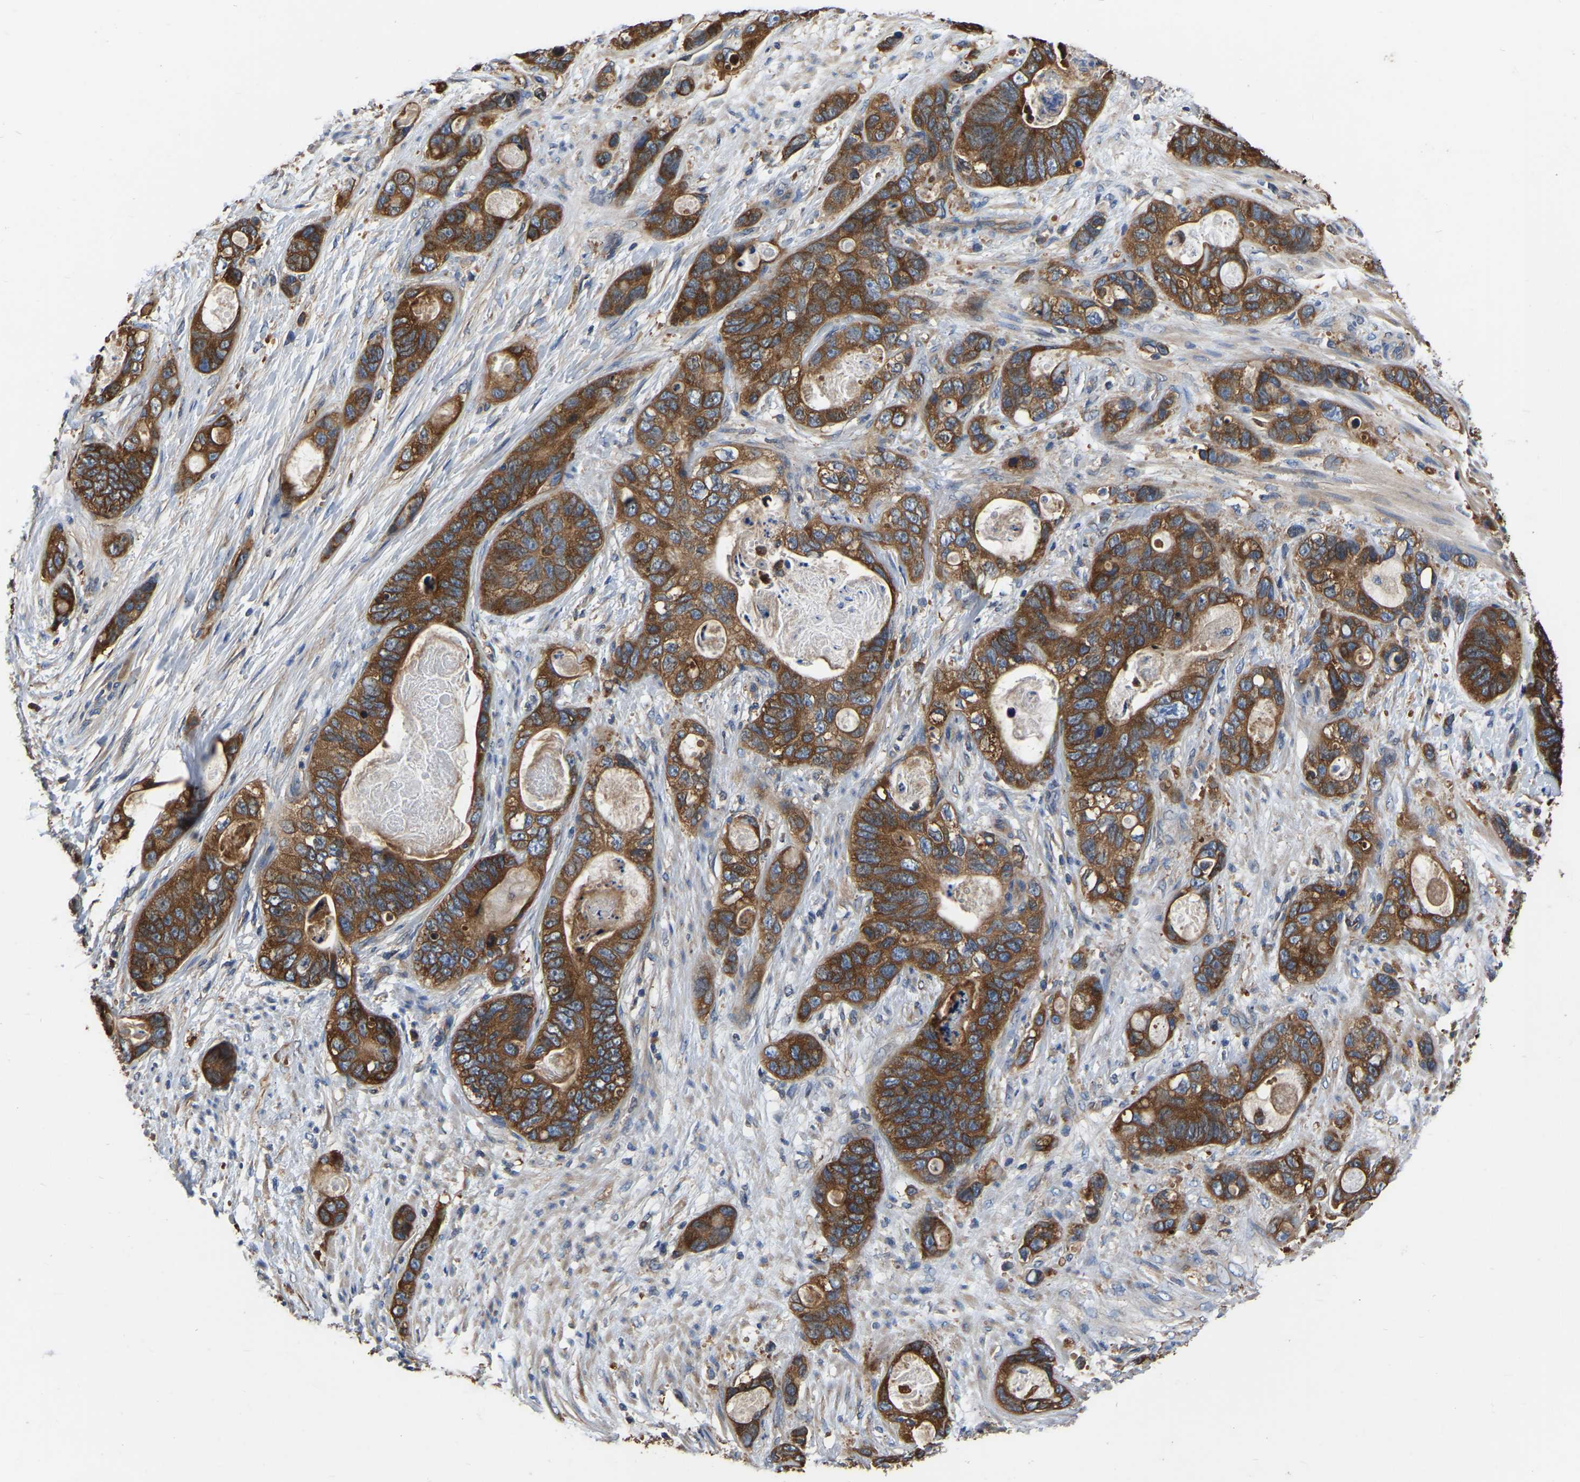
{"staining": {"intensity": "moderate", "quantity": ">75%", "location": "cytoplasmic/membranous"}, "tissue": "stomach cancer", "cell_type": "Tumor cells", "image_type": "cancer", "snomed": [{"axis": "morphology", "description": "Normal tissue, NOS"}, {"axis": "morphology", "description": "Adenocarcinoma, NOS"}, {"axis": "topography", "description": "Stomach"}], "caption": "A photomicrograph showing moderate cytoplasmic/membranous staining in about >75% of tumor cells in stomach adenocarcinoma, as visualized by brown immunohistochemical staining.", "gene": "GARS1", "patient": {"sex": "female", "age": 89}}